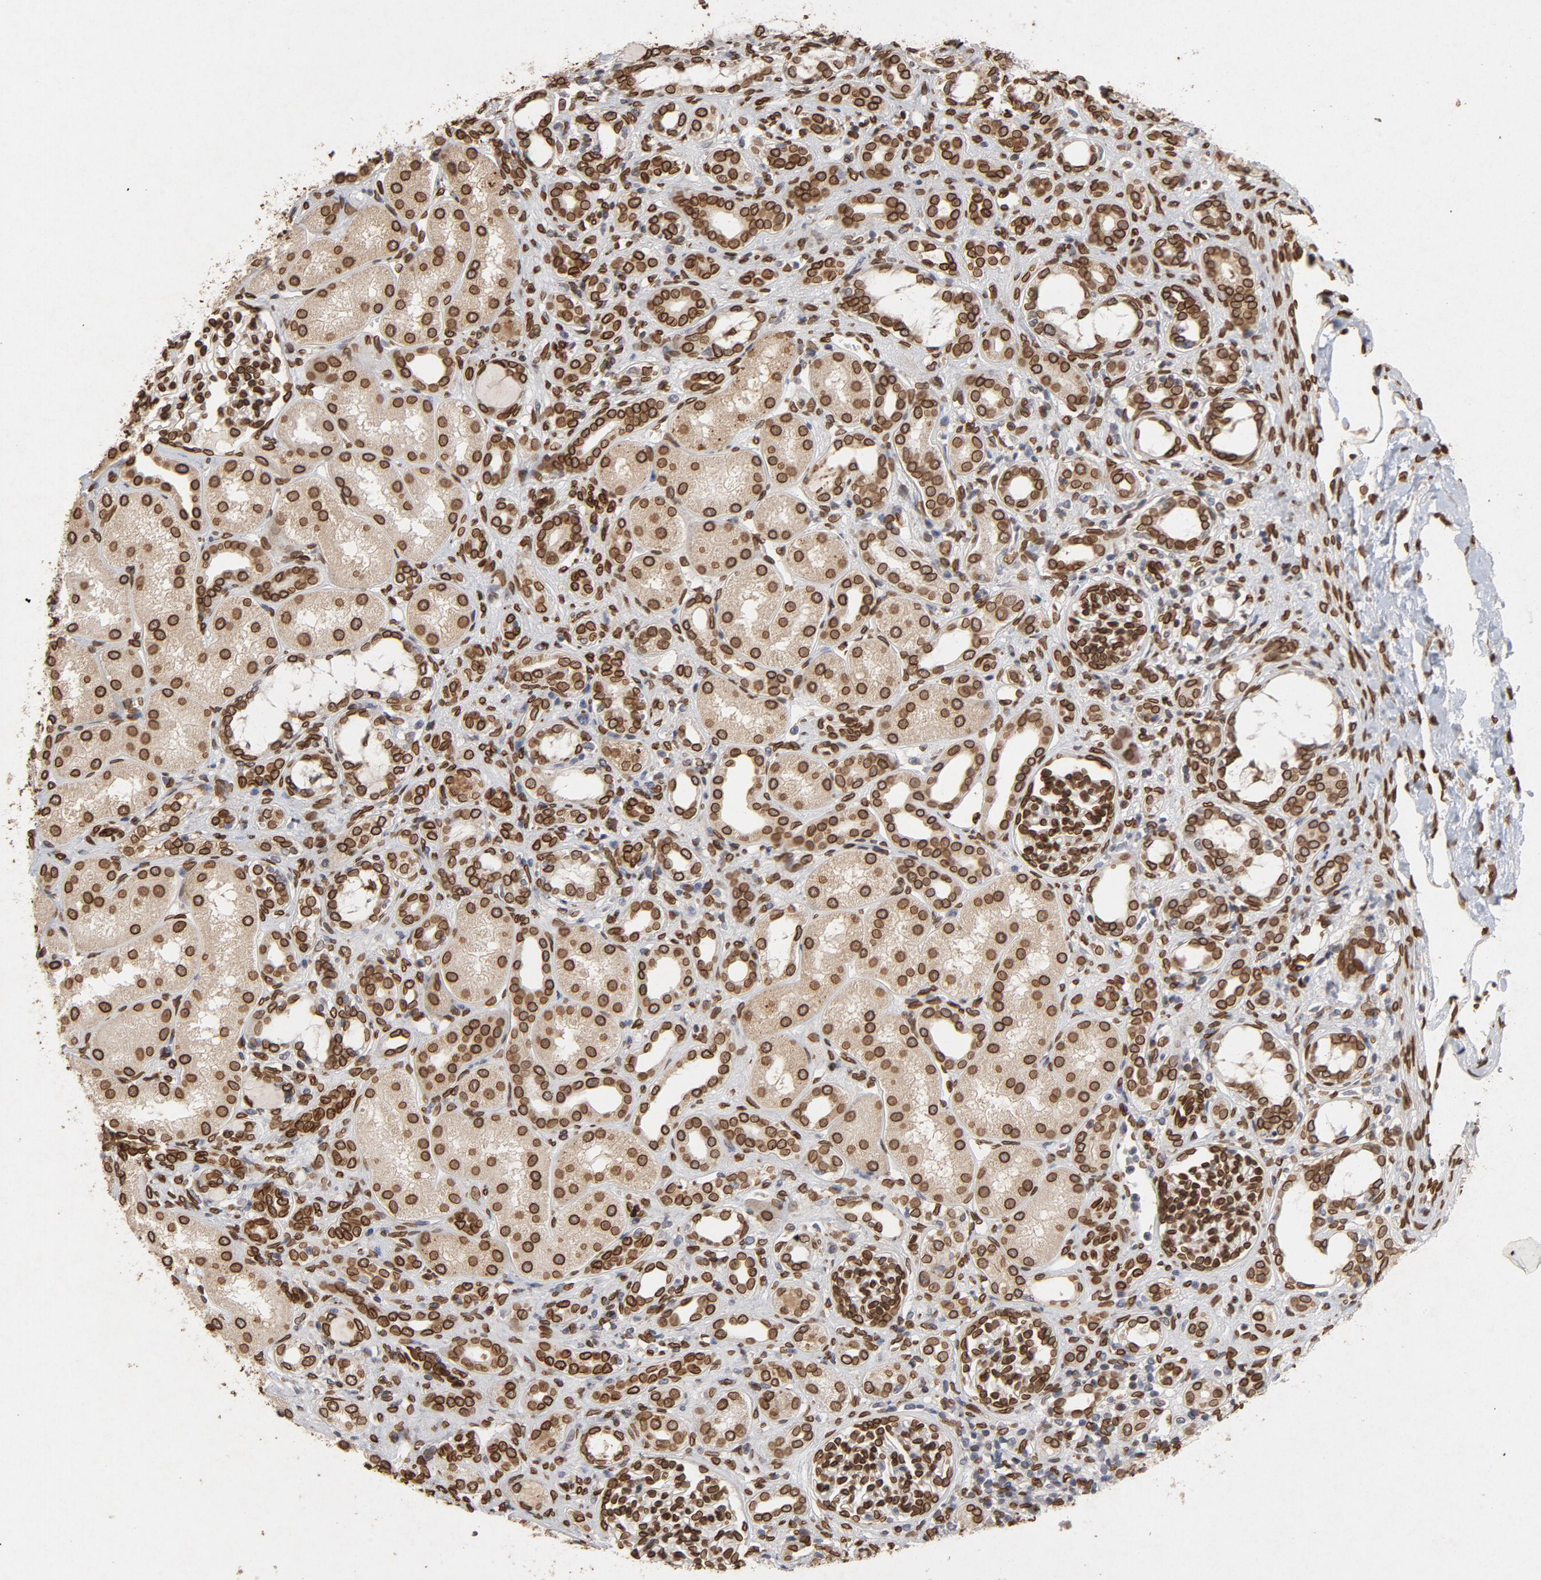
{"staining": {"intensity": "strong", "quantity": ">75%", "location": "cytoplasmic/membranous,nuclear"}, "tissue": "kidney", "cell_type": "Cells in glomeruli", "image_type": "normal", "snomed": [{"axis": "morphology", "description": "Normal tissue, NOS"}, {"axis": "topography", "description": "Kidney"}], "caption": "An IHC image of benign tissue is shown. Protein staining in brown highlights strong cytoplasmic/membranous,nuclear positivity in kidney within cells in glomeruli. (DAB = brown stain, brightfield microscopy at high magnification).", "gene": "LMNA", "patient": {"sex": "male", "age": 7}}